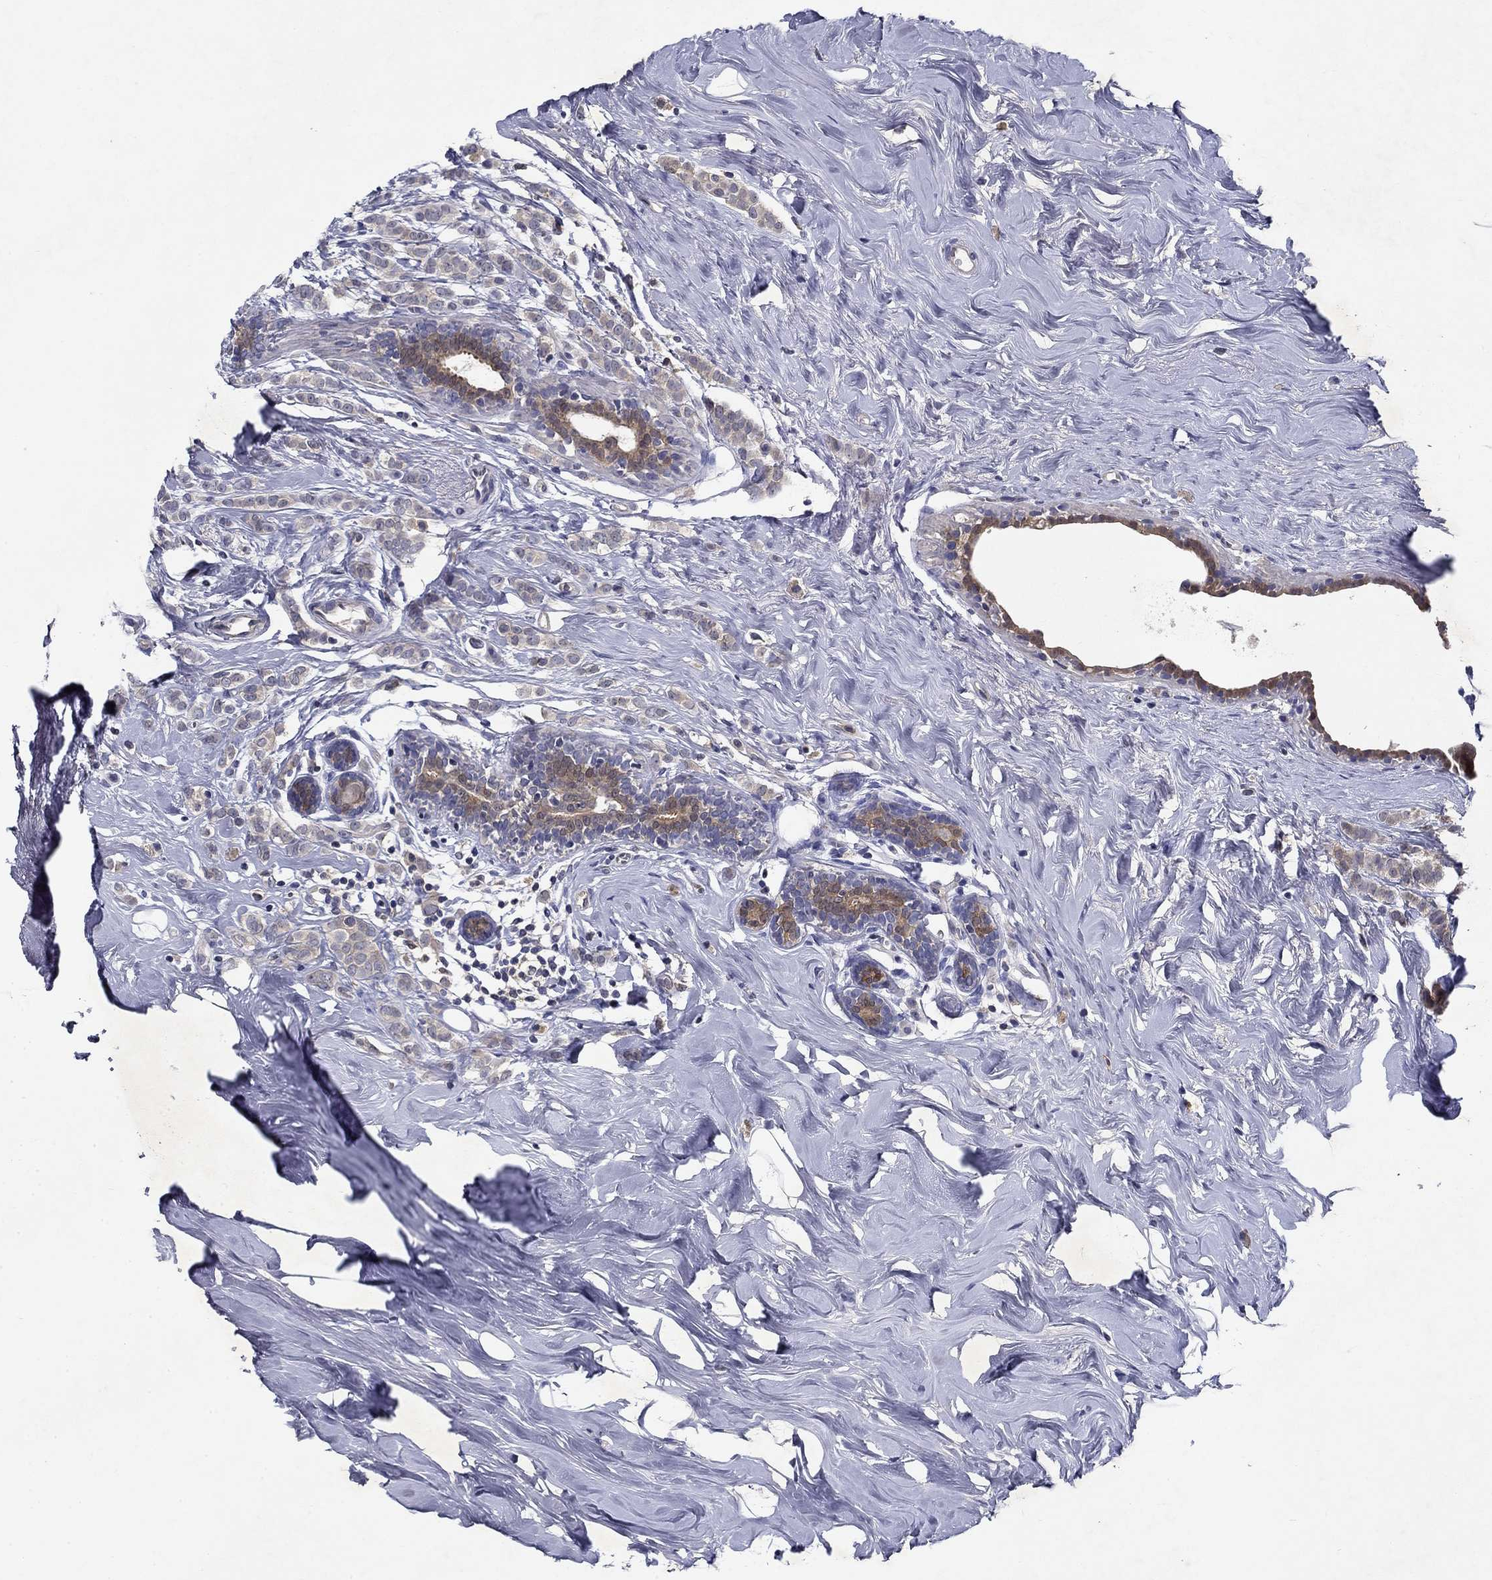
{"staining": {"intensity": "weak", "quantity": "25%-75%", "location": "cytoplasmic/membranous"}, "tissue": "breast cancer", "cell_type": "Tumor cells", "image_type": "cancer", "snomed": [{"axis": "morphology", "description": "Lobular carcinoma"}, {"axis": "topography", "description": "Breast"}], "caption": "Protein staining by immunohistochemistry (IHC) exhibits weak cytoplasmic/membranous staining in about 25%-75% of tumor cells in lobular carcinoma (breast). Nuclei are stained in blue.", "gene": "GLTP", "patient": {"sex": "female", "age": 49}}